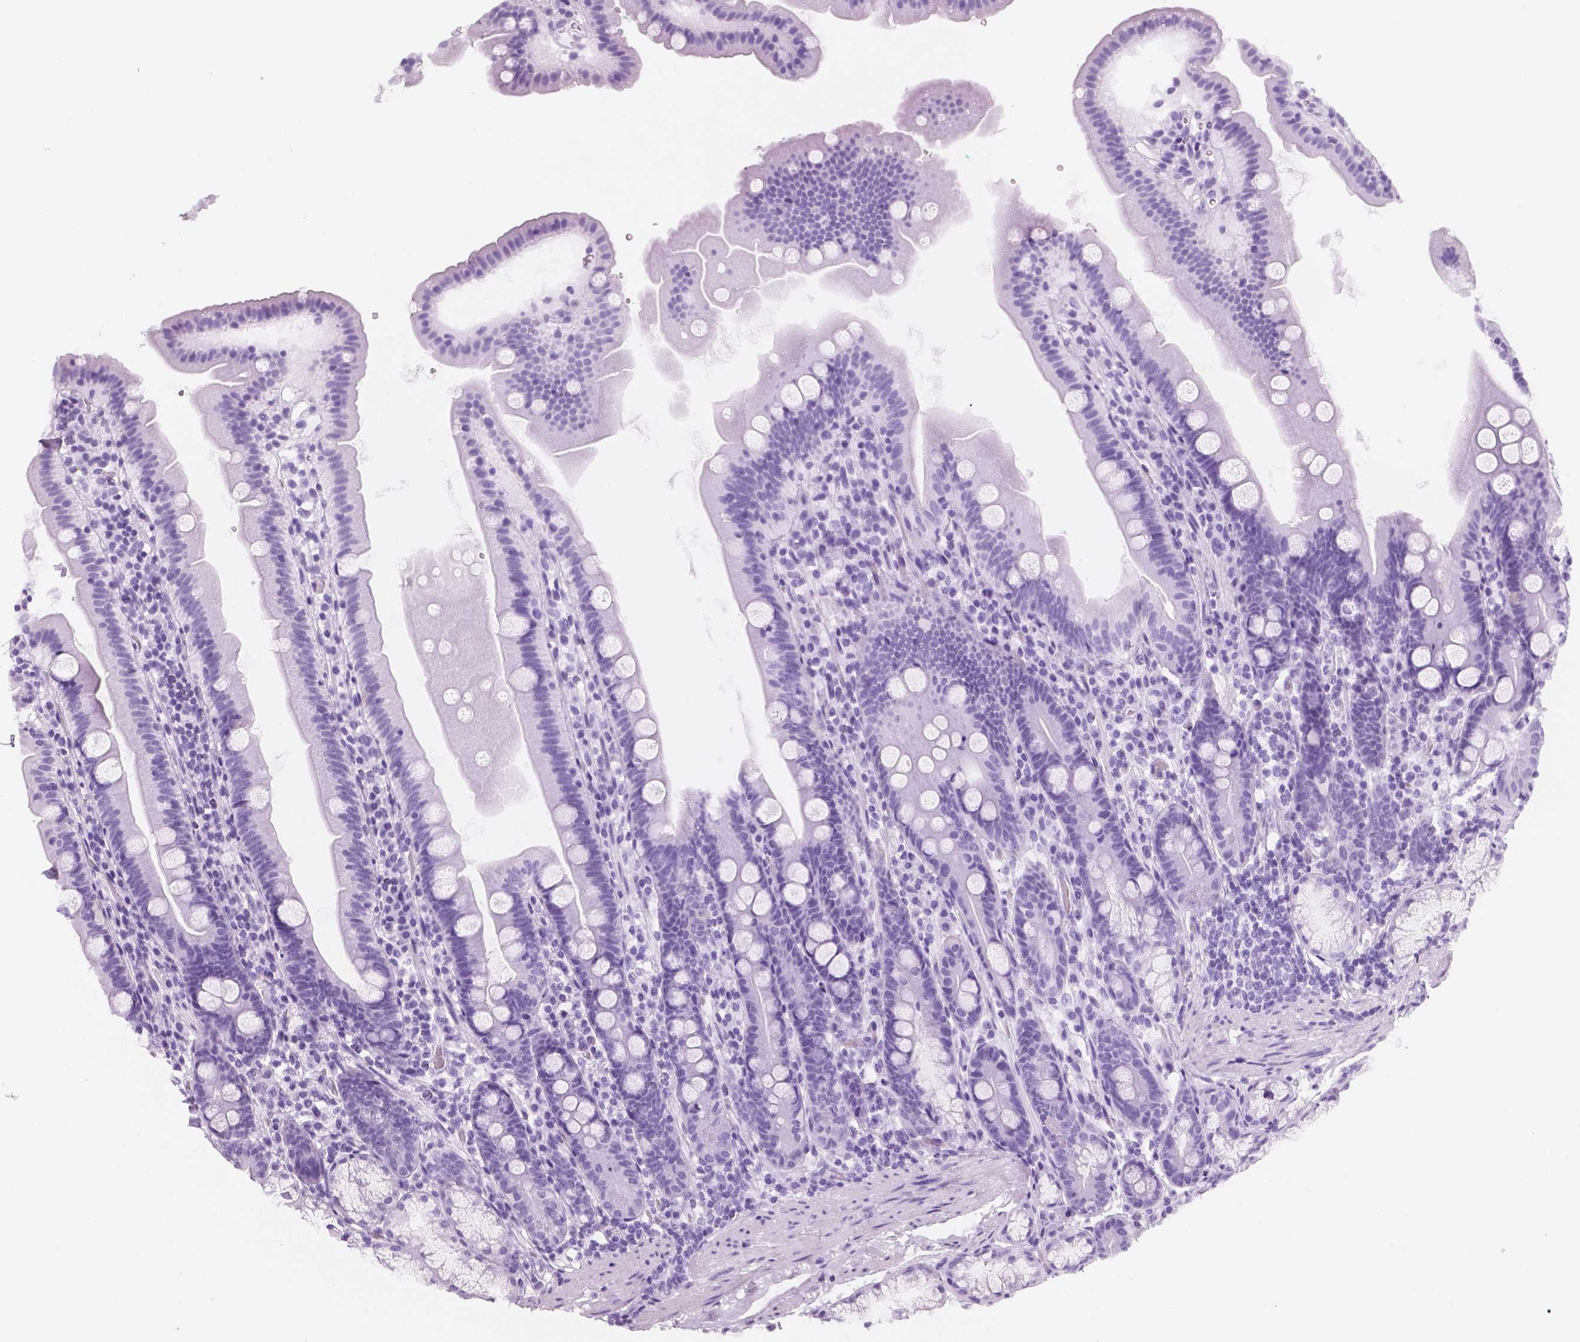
{"staining": {"intensity": "negative", "quantity": "none", "location": "none"}, "tissue": "duodenum", "cell_type": "Glandular cells", "image_type": "normal", "snomed": [{"axis": "morphology", "description": "Normal tissue, NOS"}, {"axis": "topography", "description": "Duodenum"}], "caption": "IHC of normal duodenum exhibits no staining in glandular cells. (Stains: DAB immunohistochemistry with hematoxylin counter stain, Microscopy: brightfield microscopy at high magnification).", "gene": "KIT", "patient": {"sex": "female", "age": 67}}